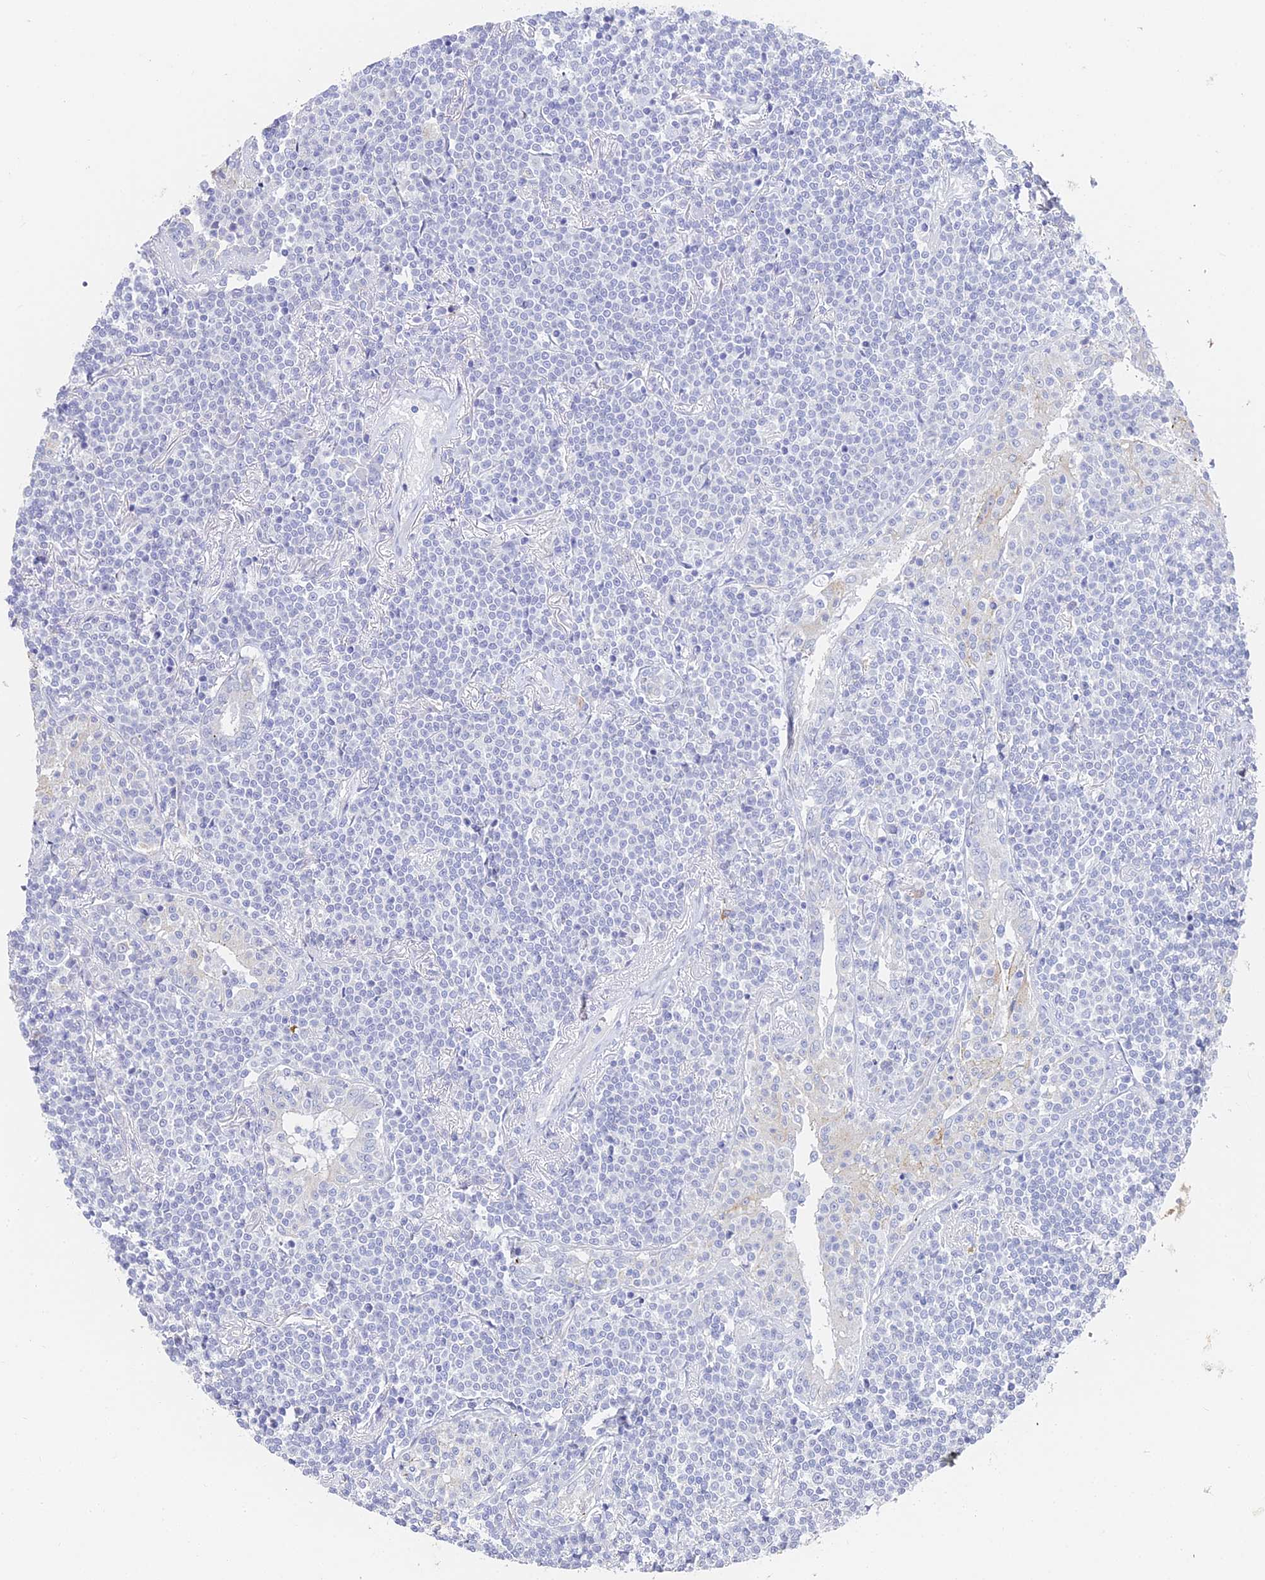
{"staining": {"intensity": "negative", "quantity": "none", "location": "none"}, "tissue": "lymphoma", "cell_type": "Tumor cells", "image_type": "cancer", "snomed": [{"axis": "morphology", "description": "Malignant lymphoma, non-Hodgkin's type, Low grade"}, {"axis": "topography", "description": "Lung"}], "caption": "An immunohistochemistry (IHC) image of malignant lymphoma, non-Hodgkin's type (low-grade) is shown. There is no staining in tumor cells of malignant lymphoma, non-Hodgkin's type (low-grade). Nuclei are stained in blue.", "gene": "GJA1", "patient": {"sex": "female", "age": 71}}